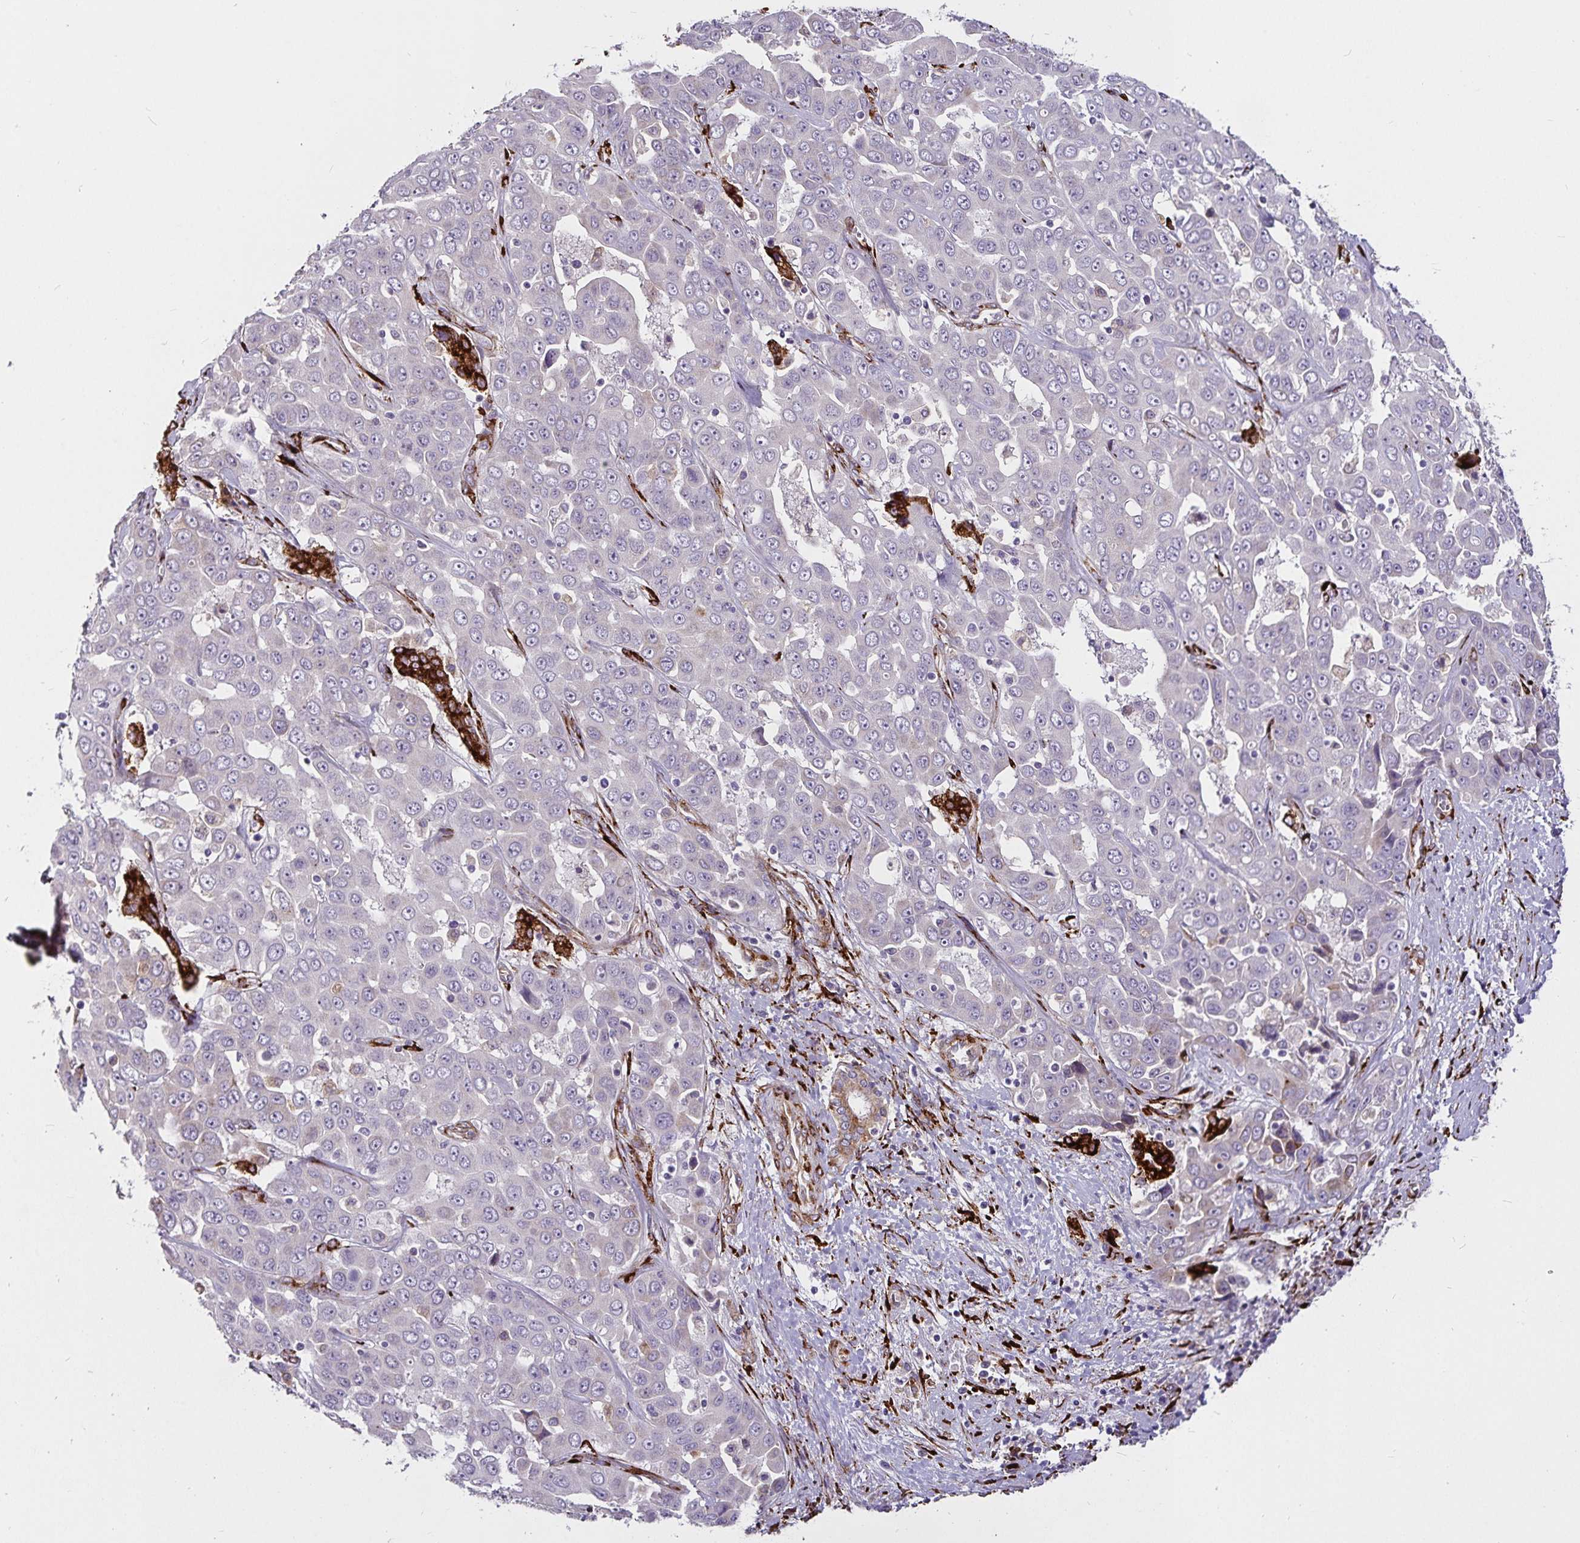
{"staining": {"intensity": "negative", "quantity": "none", "location": "none"}, "tissue": "liver cancer", "cell_type": "Tumor cells", "image_type": "cancer", "snomed": [{"axis": "morphology", "description": "Cholangiocarcinoma"}, {"axis": "topography", "description": "Liver"}], "caption": "There is no significant positivity in tumor cells of cholangiocarcinoma (liver).", "gene": "P4HA2", "patient": {"sex": "female", "age": 52}}